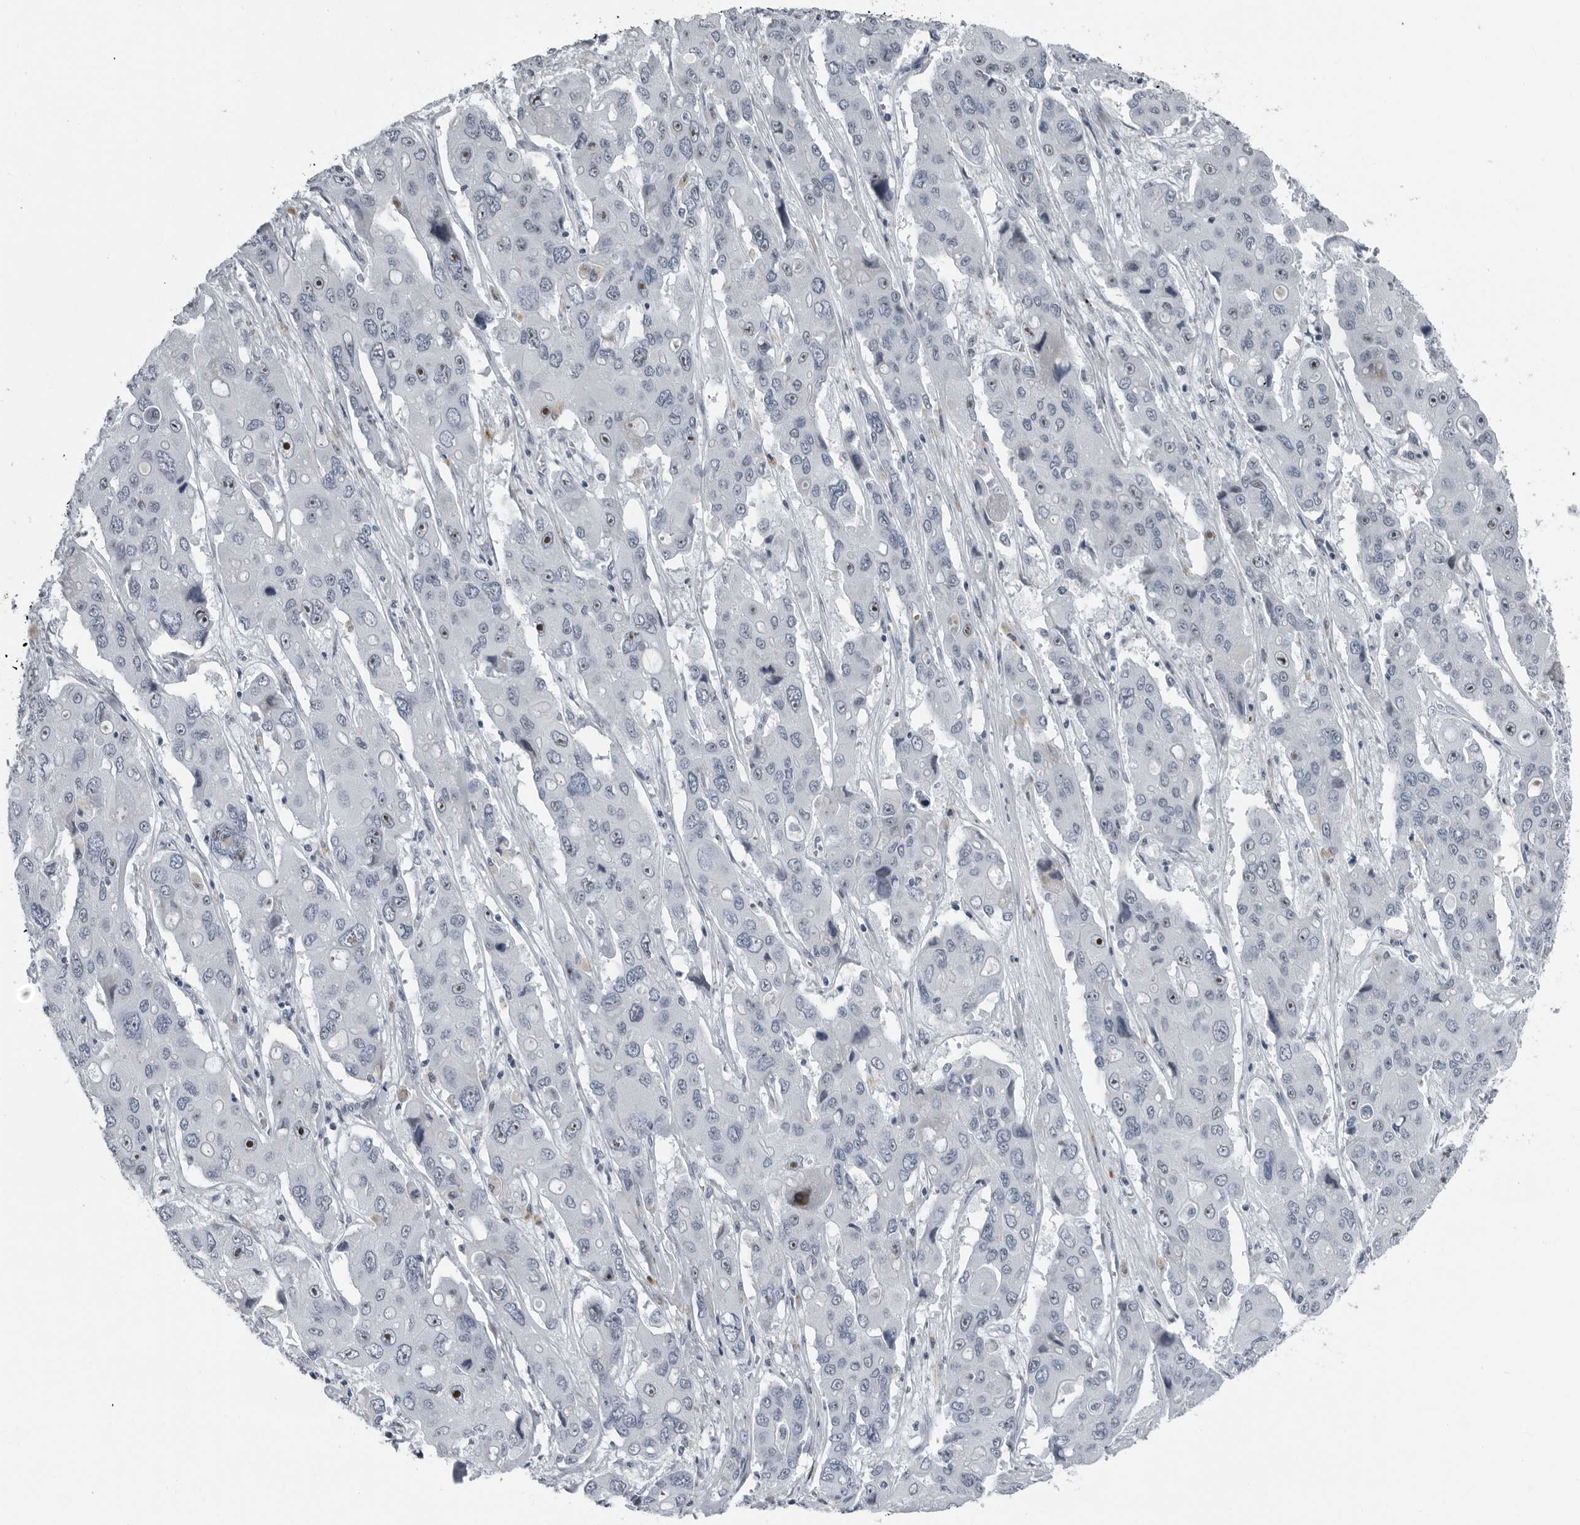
{"staining": {"intensity": "moderate", "quantity": "<25%", "location": "nuclear"}, "tissue": "liver cancer", "cell_type": "Tumor cells", "image_type": "cancer", "snomed": [{"axis": "morphology", "description": "Cholangiocarcinoma"}, {"axis": "topography", "description": "Liver"}], "caption": "An immunohistochemistry photomicrograph of neoplastic tissue is shown. Protein staining in brown shows moderate nuclear positivity in liver cancer within tumor cells.", "gene": "PDCD11", "patient": {"sex": "male", "age": 67}}